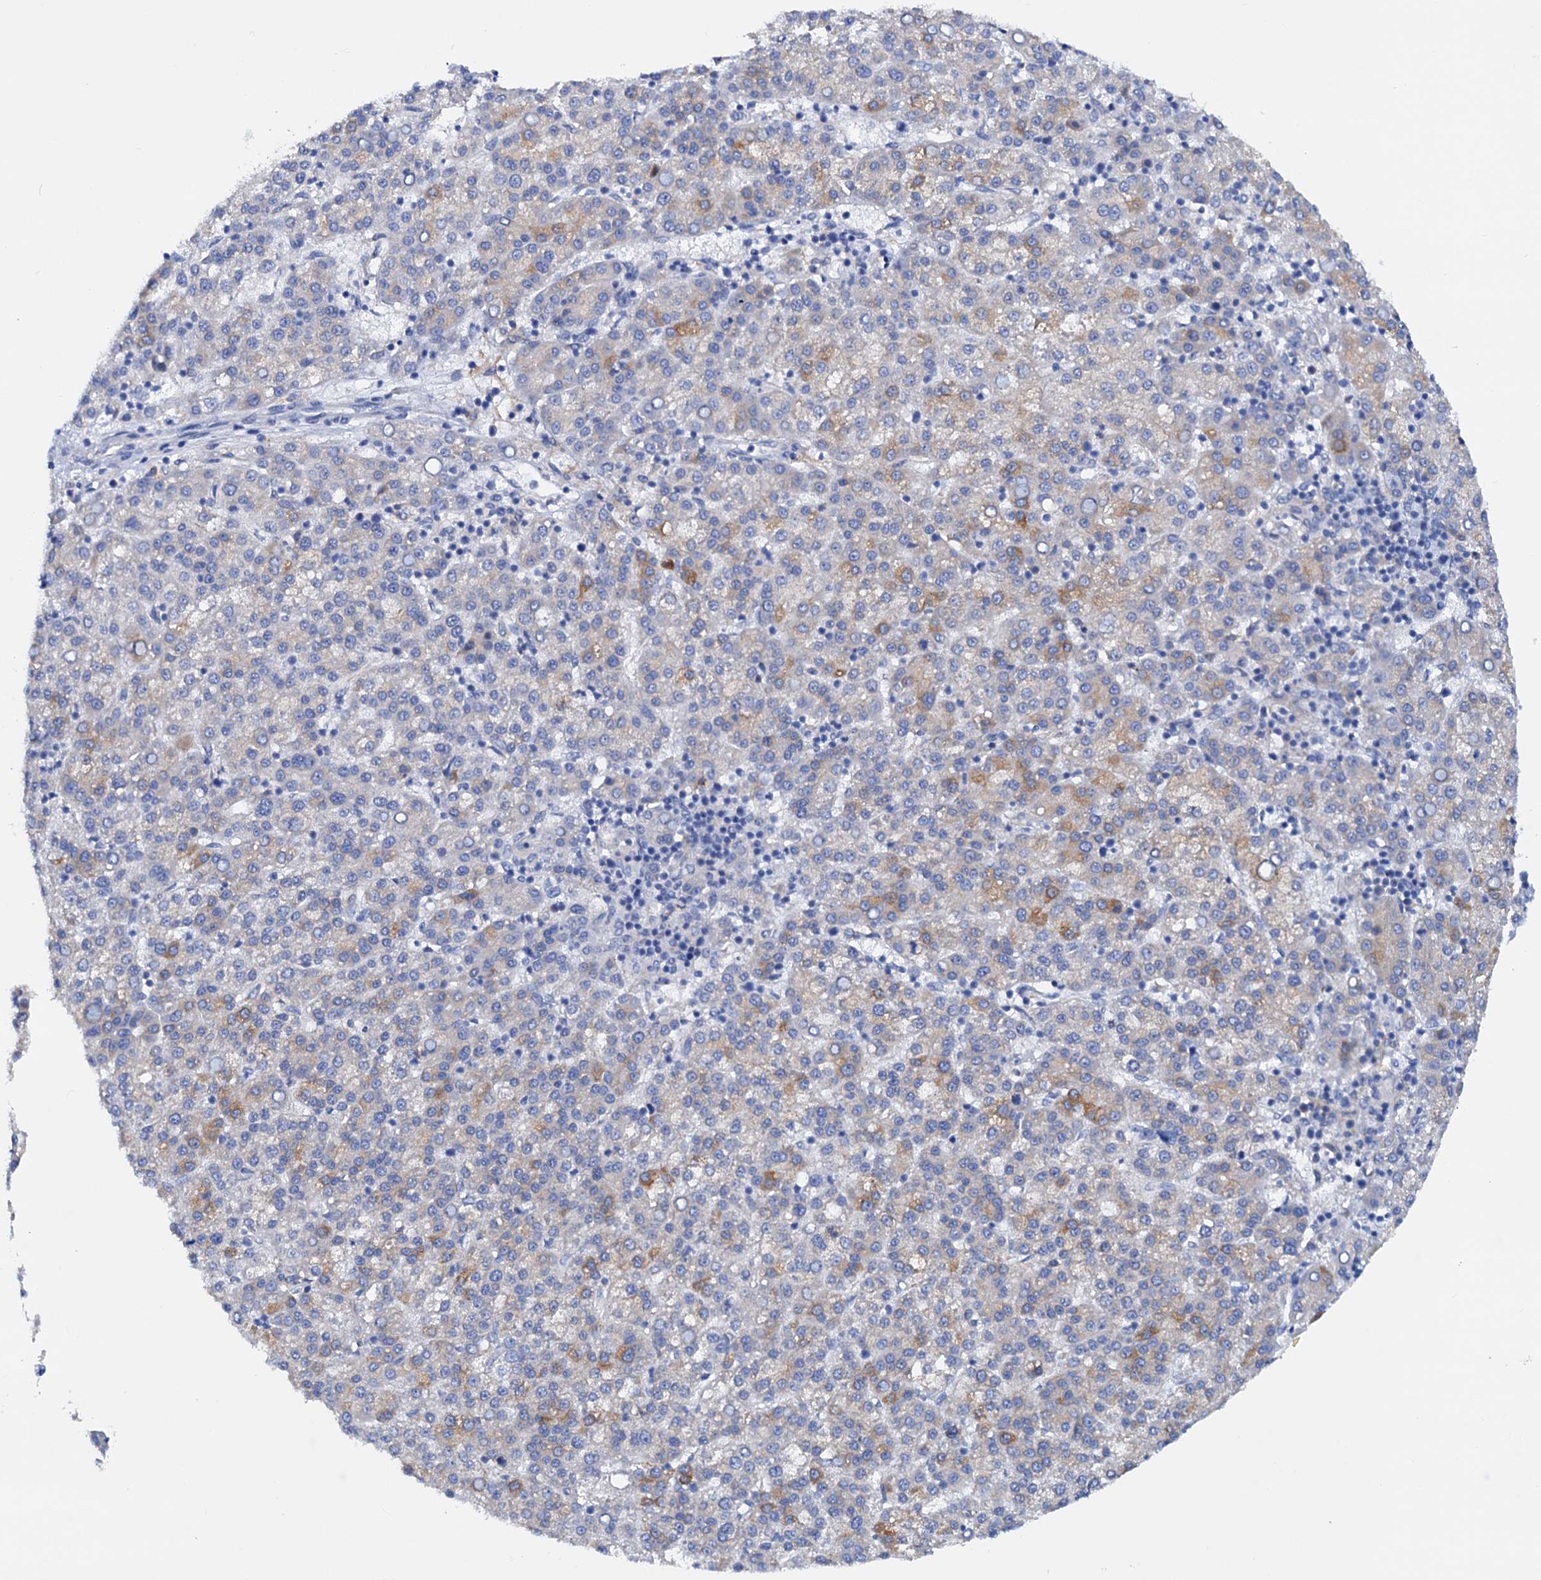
{"staining": {"intensity": "moderate", "quantity": "<25%", "location": "cytoplasmic/membranous"}, "tissue": "liver cancer", "cell_type": "Tumor cells", "image_type": "cancer", "snomed": [{"axis": "morphology", "description": "Carcinoma, Hepatocellular, NOS"}, {"axis": "topography", "description": "Liver"}], "caption": "Protein analysis of liver hepatocellular carcinoma tissue shows moderate cytoplasmic/membranous staining in approximately <25% of tumor cells.", "gene": "RASSF9", "patient": {"sex": "female", "age": 58}}